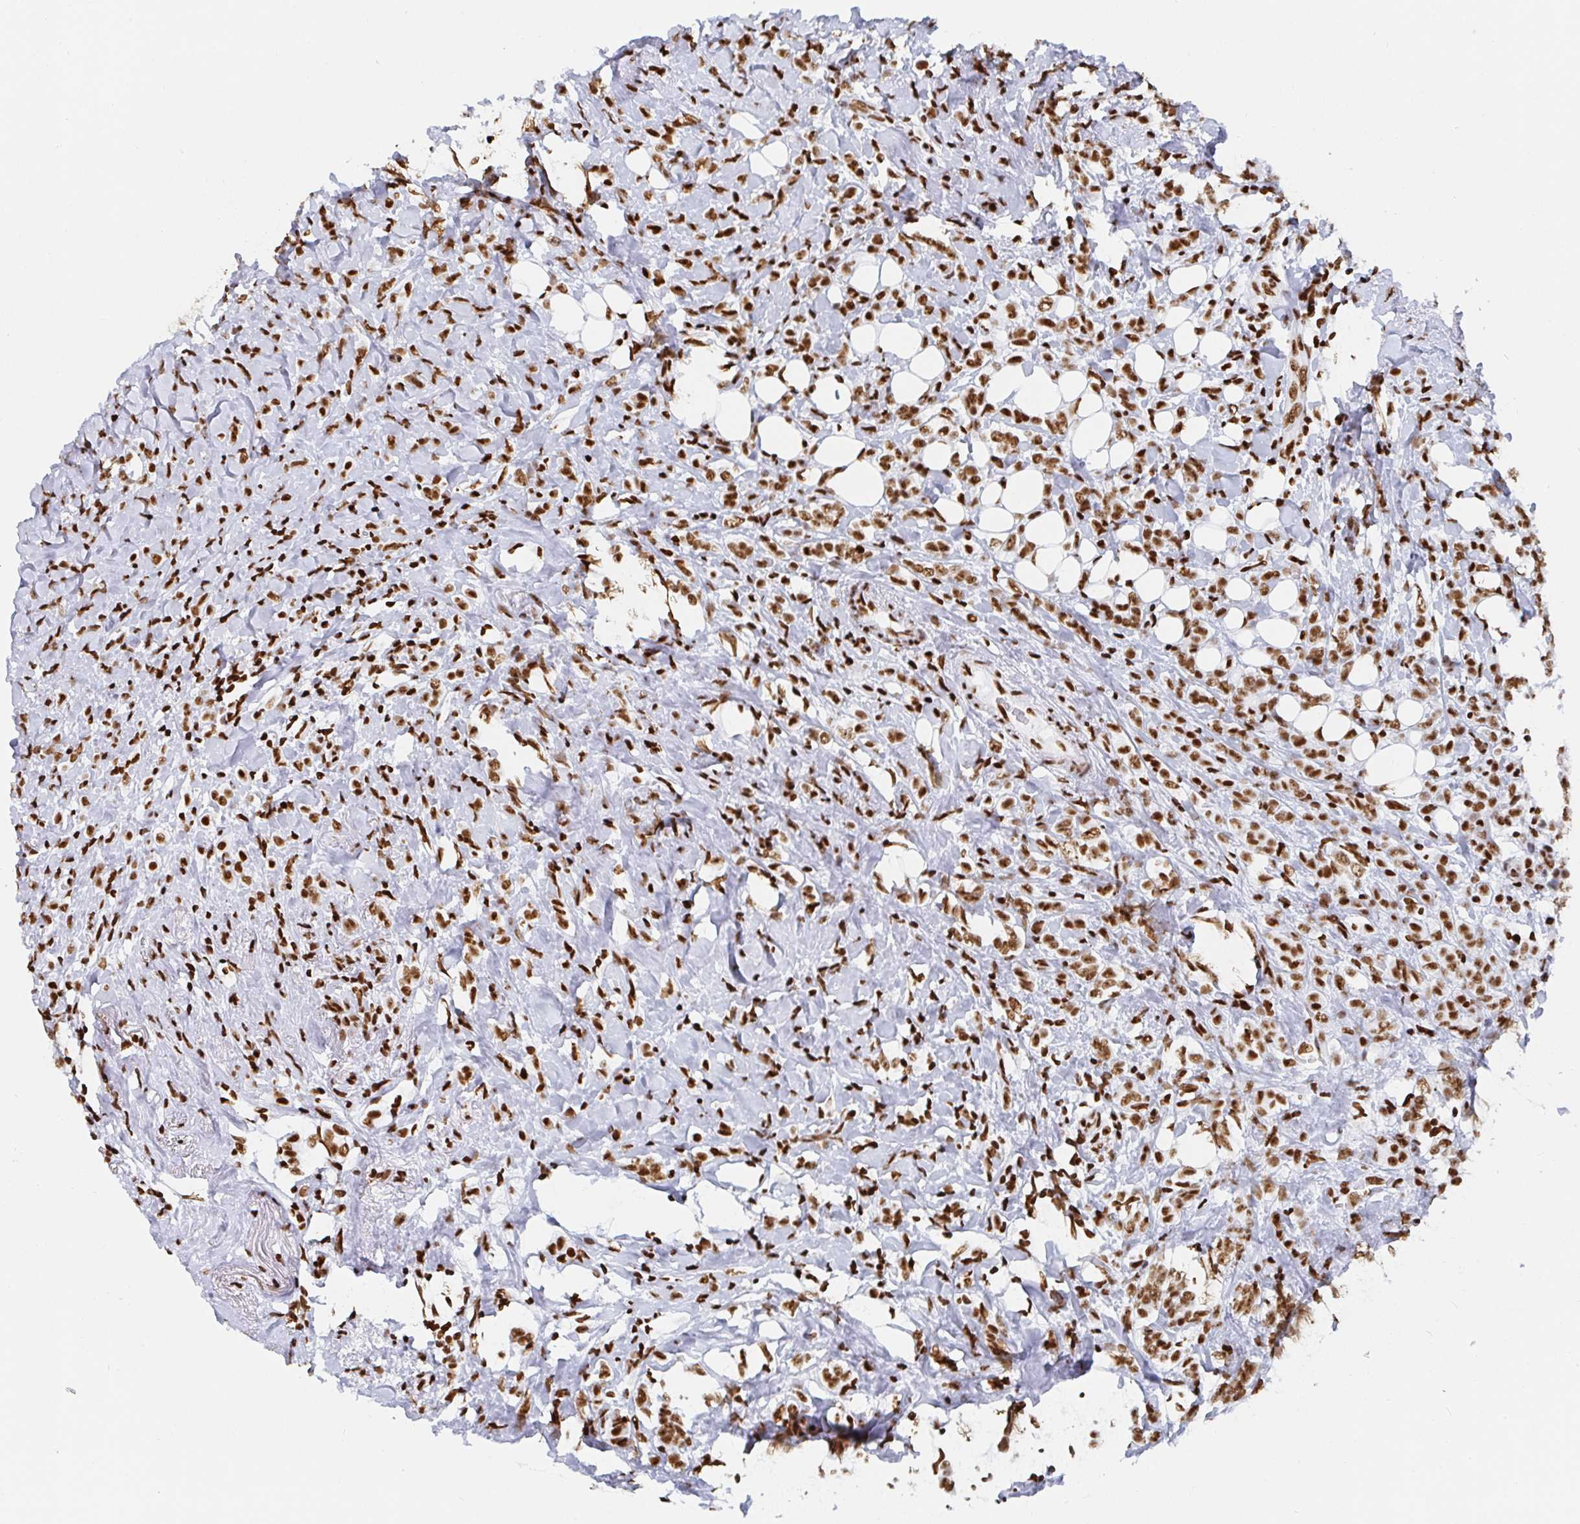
{"staining": {"intensity": "strong", "quantity": ">75%", "location": "nuclear"}, "tissue": "breast cancer", "cell_type": "Tumor cells", "image_type": "cancer", "snomed": [{"axis": "morphology", "description": "Lobular carcinoma"}, {"axis": "topography", "description": "Breast"}], "caption": "The immunohistochemical stain labels strong nuclear positivity in tumor cells of breast cancer (lobular carcinoma) tissue.", "gene": "EWSR1", "patient": {"sex": "female", "age": 49}}